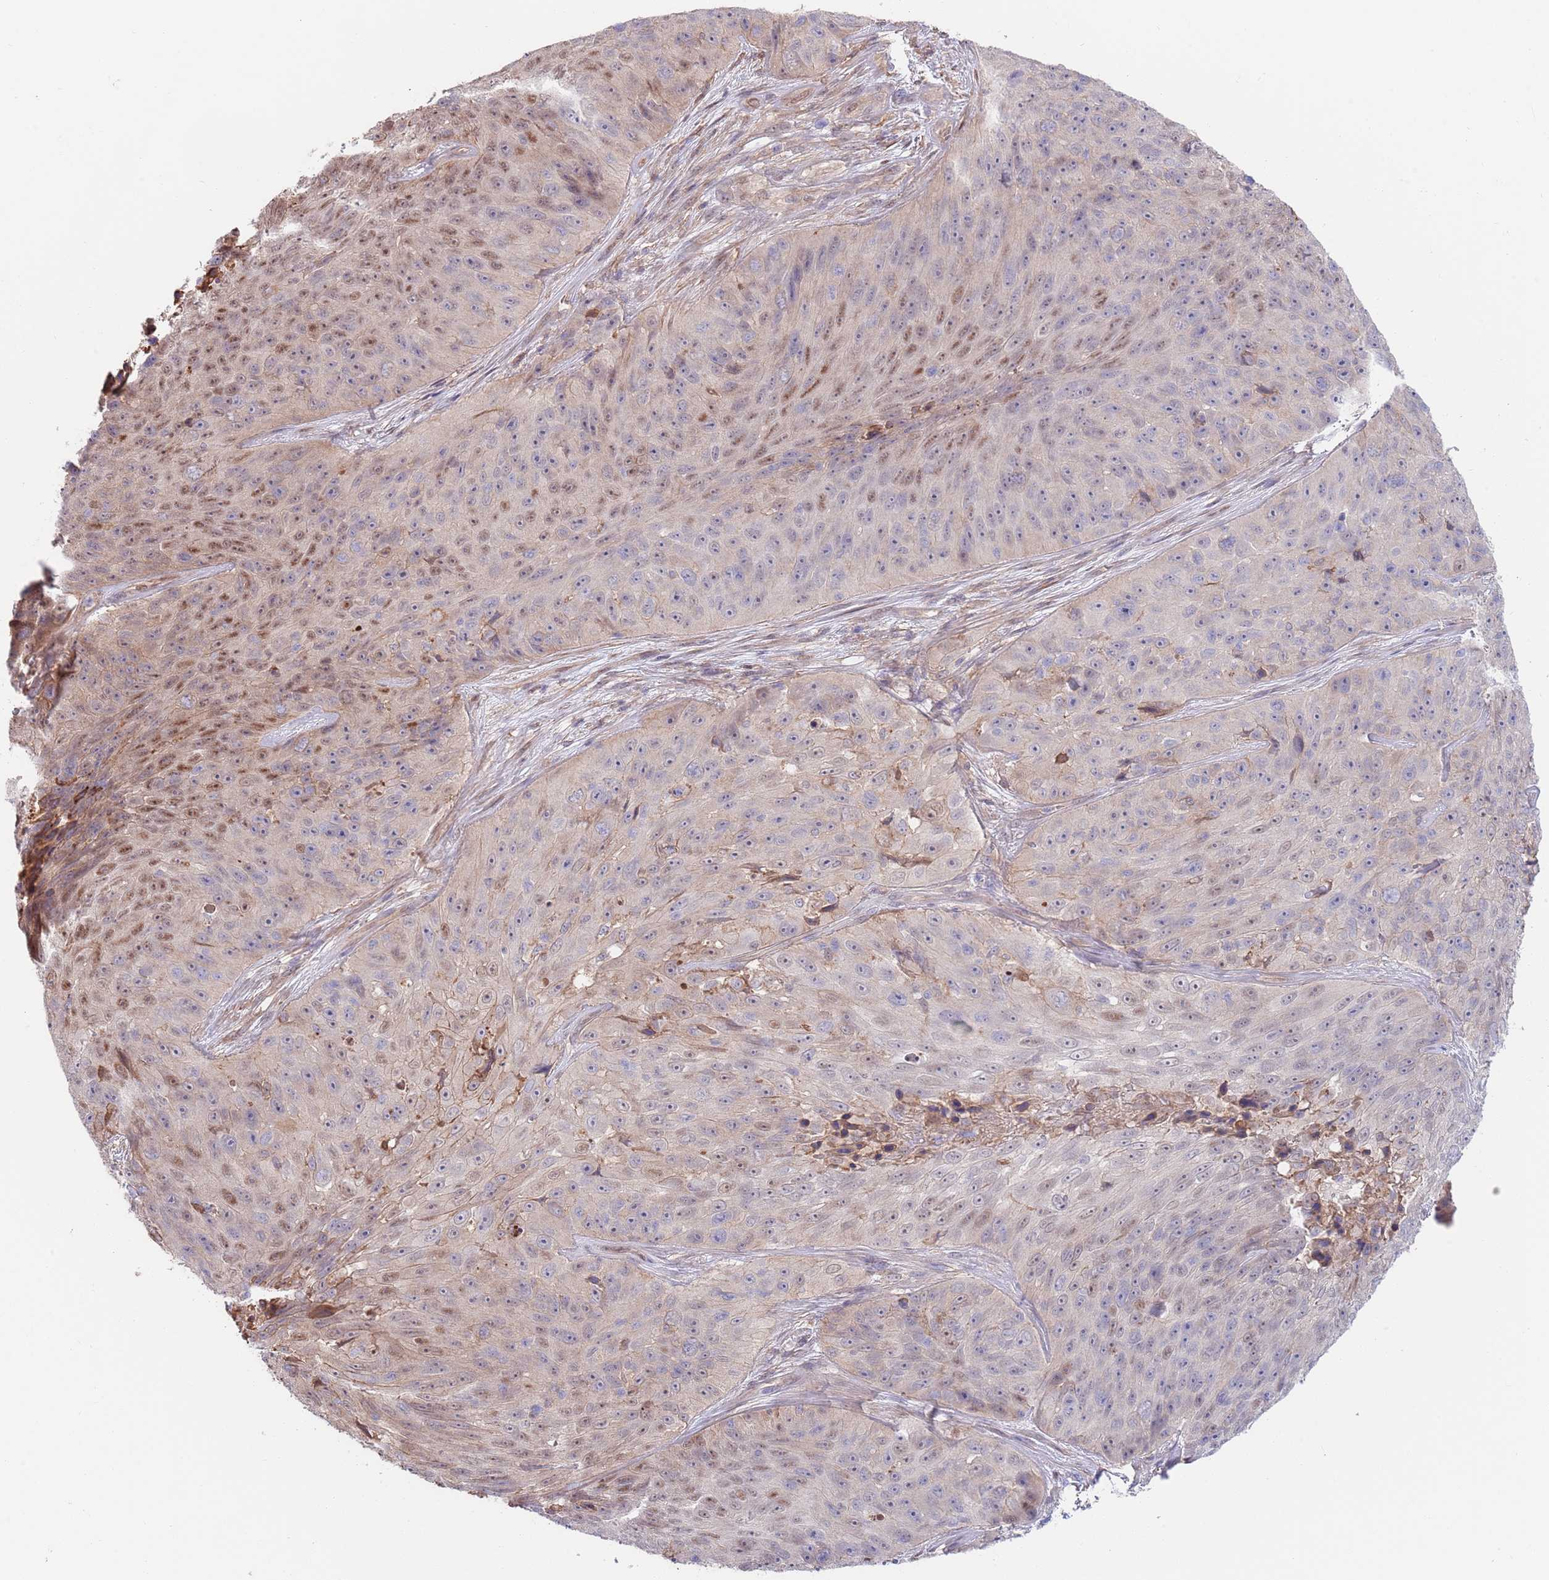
{"staining": {"intensity": "moderate", "quantity": "25%-75%", "location": "nuclear"}, "tissue": "skin cancer", "cell_type": "Tumor cells", "image_type": "cancer", "snomed": [{"axis": "morphology", "description": "Squamous cell carcinoma, NOS"}, {"axis": "topography", "description": "Skin"}], "caption": "Approximately 25%-75% of tumor cells in skin squamous cell carcinoma demonstrate moderate nuclear protein expression as visualized by brown immunohistochemical staining.", "gene": "BPNT1", "patient": {"sex": "female", "age": 87}}